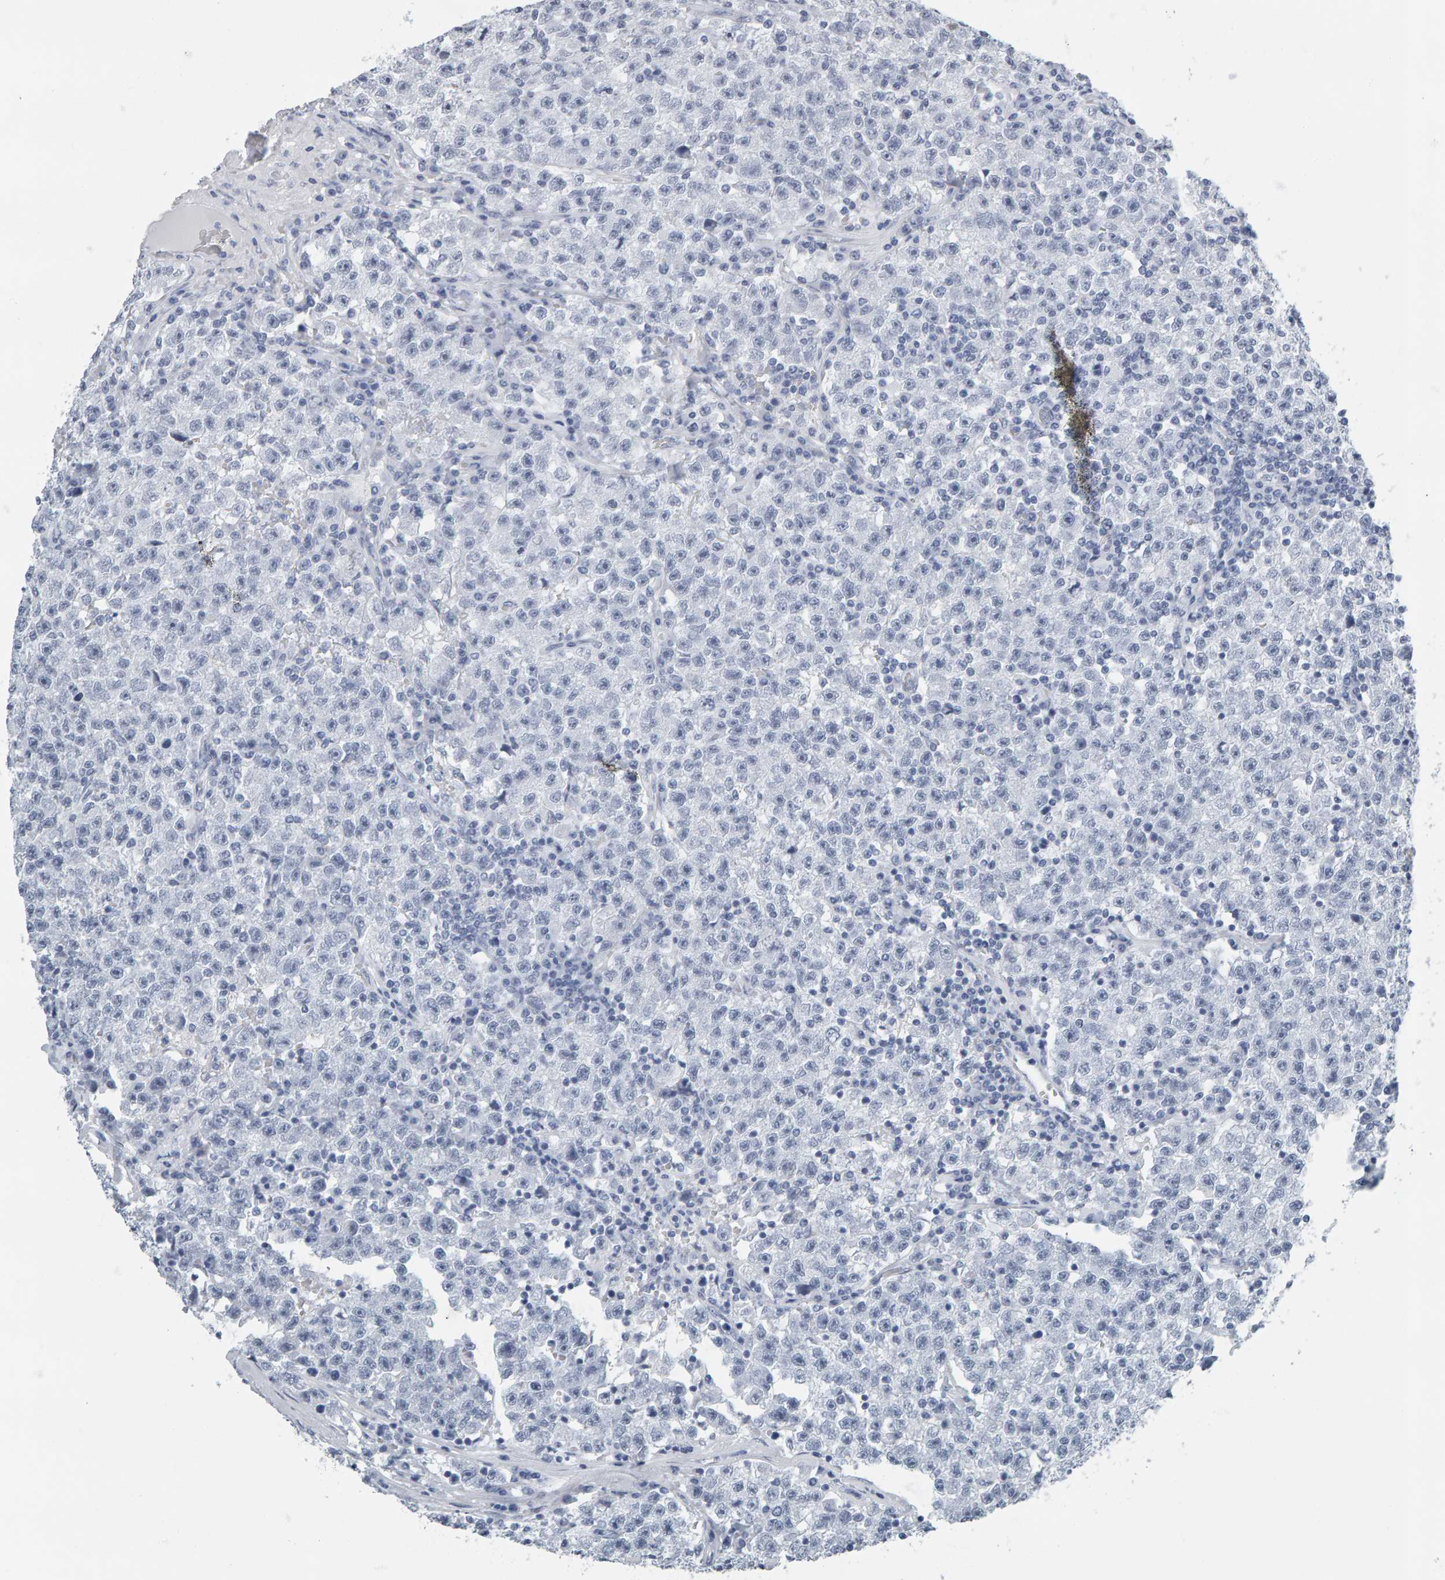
{"staining": {"intensity": "negative", "quantity": "none", "location": "none"}, "tissue": "testis cancer", "cell_type": "Tumor cells", "image_type": "cancer", "snomed": [{"axis": "morphology", "description": "Seminoma, NOS"}, {"axis": "topography", "description": "Testis"}], "caption": "The image reveals no staining of tumor cells in testis cancer. Brightfield microscopy of IHC stained with DAB (3,3'-diaminobenzidine) (brown) and hematoxylin (blue), captured at high magnification.", "gene": "SPACA3", "patient": {"sex": "male", "age": 22}}